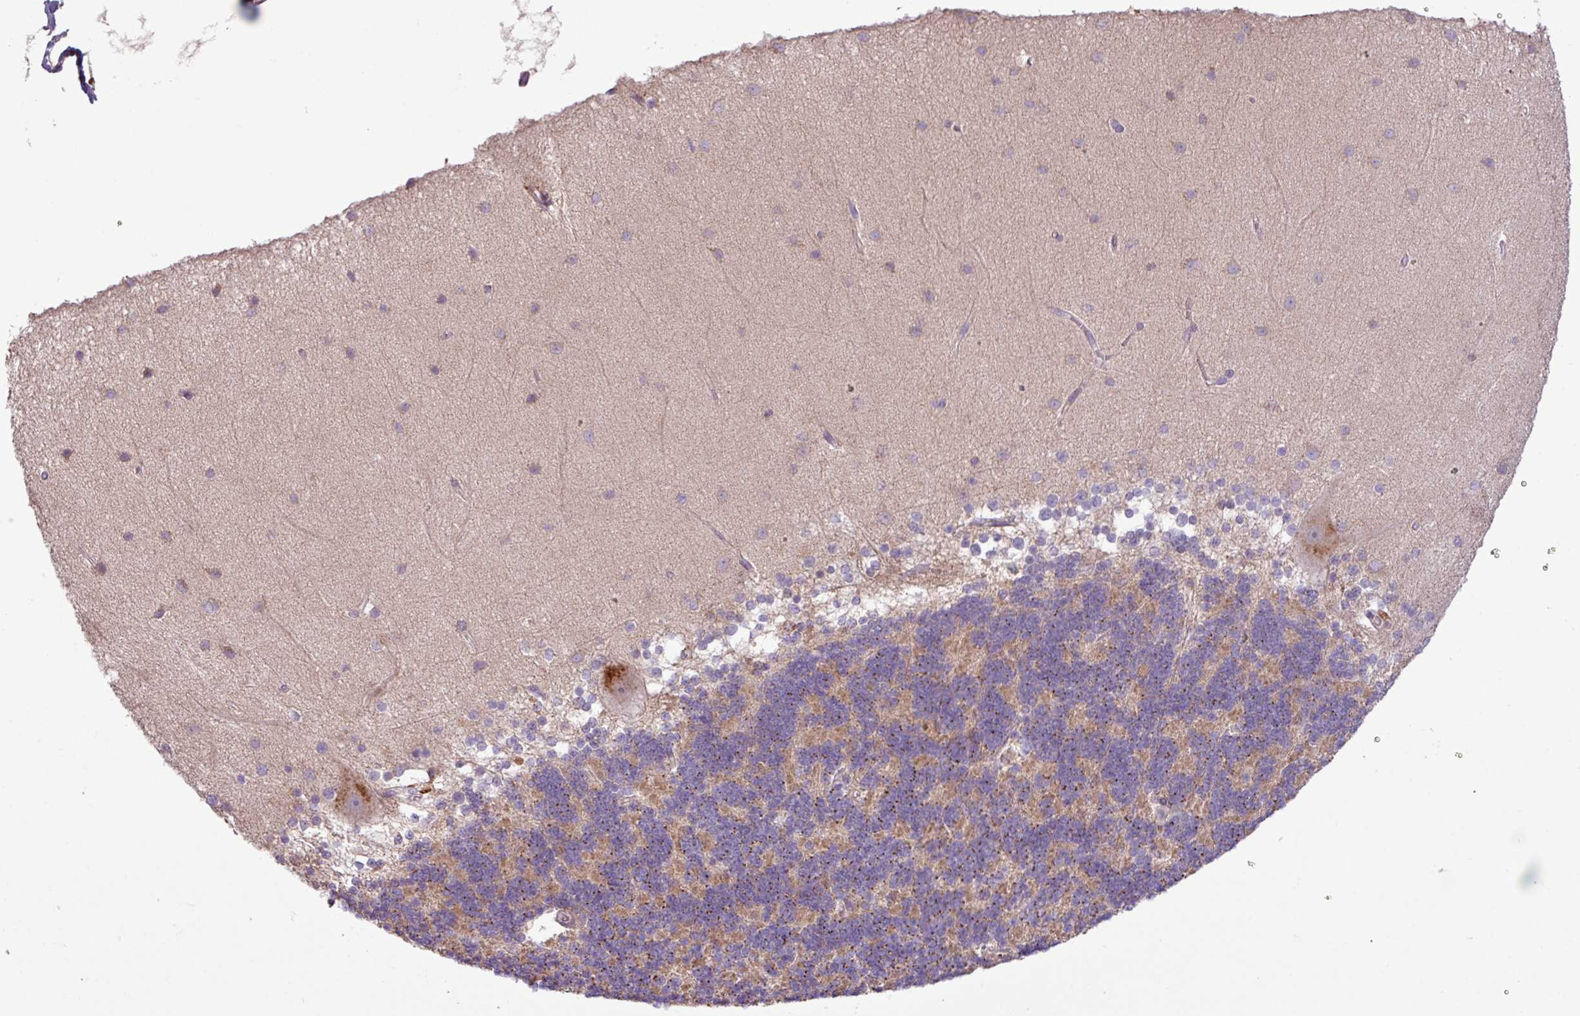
{"staining": {"intensity": "weak", "quantity": "25%-75%", "location": "cytoplasmic/membranous"}, "tissue": "cerebellum", "cell_type": "Cells in granular layer", "image_type": "normal", "snomed": [{"axis": "morphology", "description": "Normal tissue, NOS"}, {"axis": "topography", "description": "Cerebellum"}], "caption": "The image demonstrates staining of benign cerebellum, revealing weak cytoplasmic/membranous protein positivity (brown color) within cells in granular layer. The staining was performed using DAB to visualize the protein expression in brown, while the nuclei were stained in blue with hematoxylin (Magnification: 20x).", "gene": "ARHGEF25", "patient": {"sex": "female", "age": 54}}